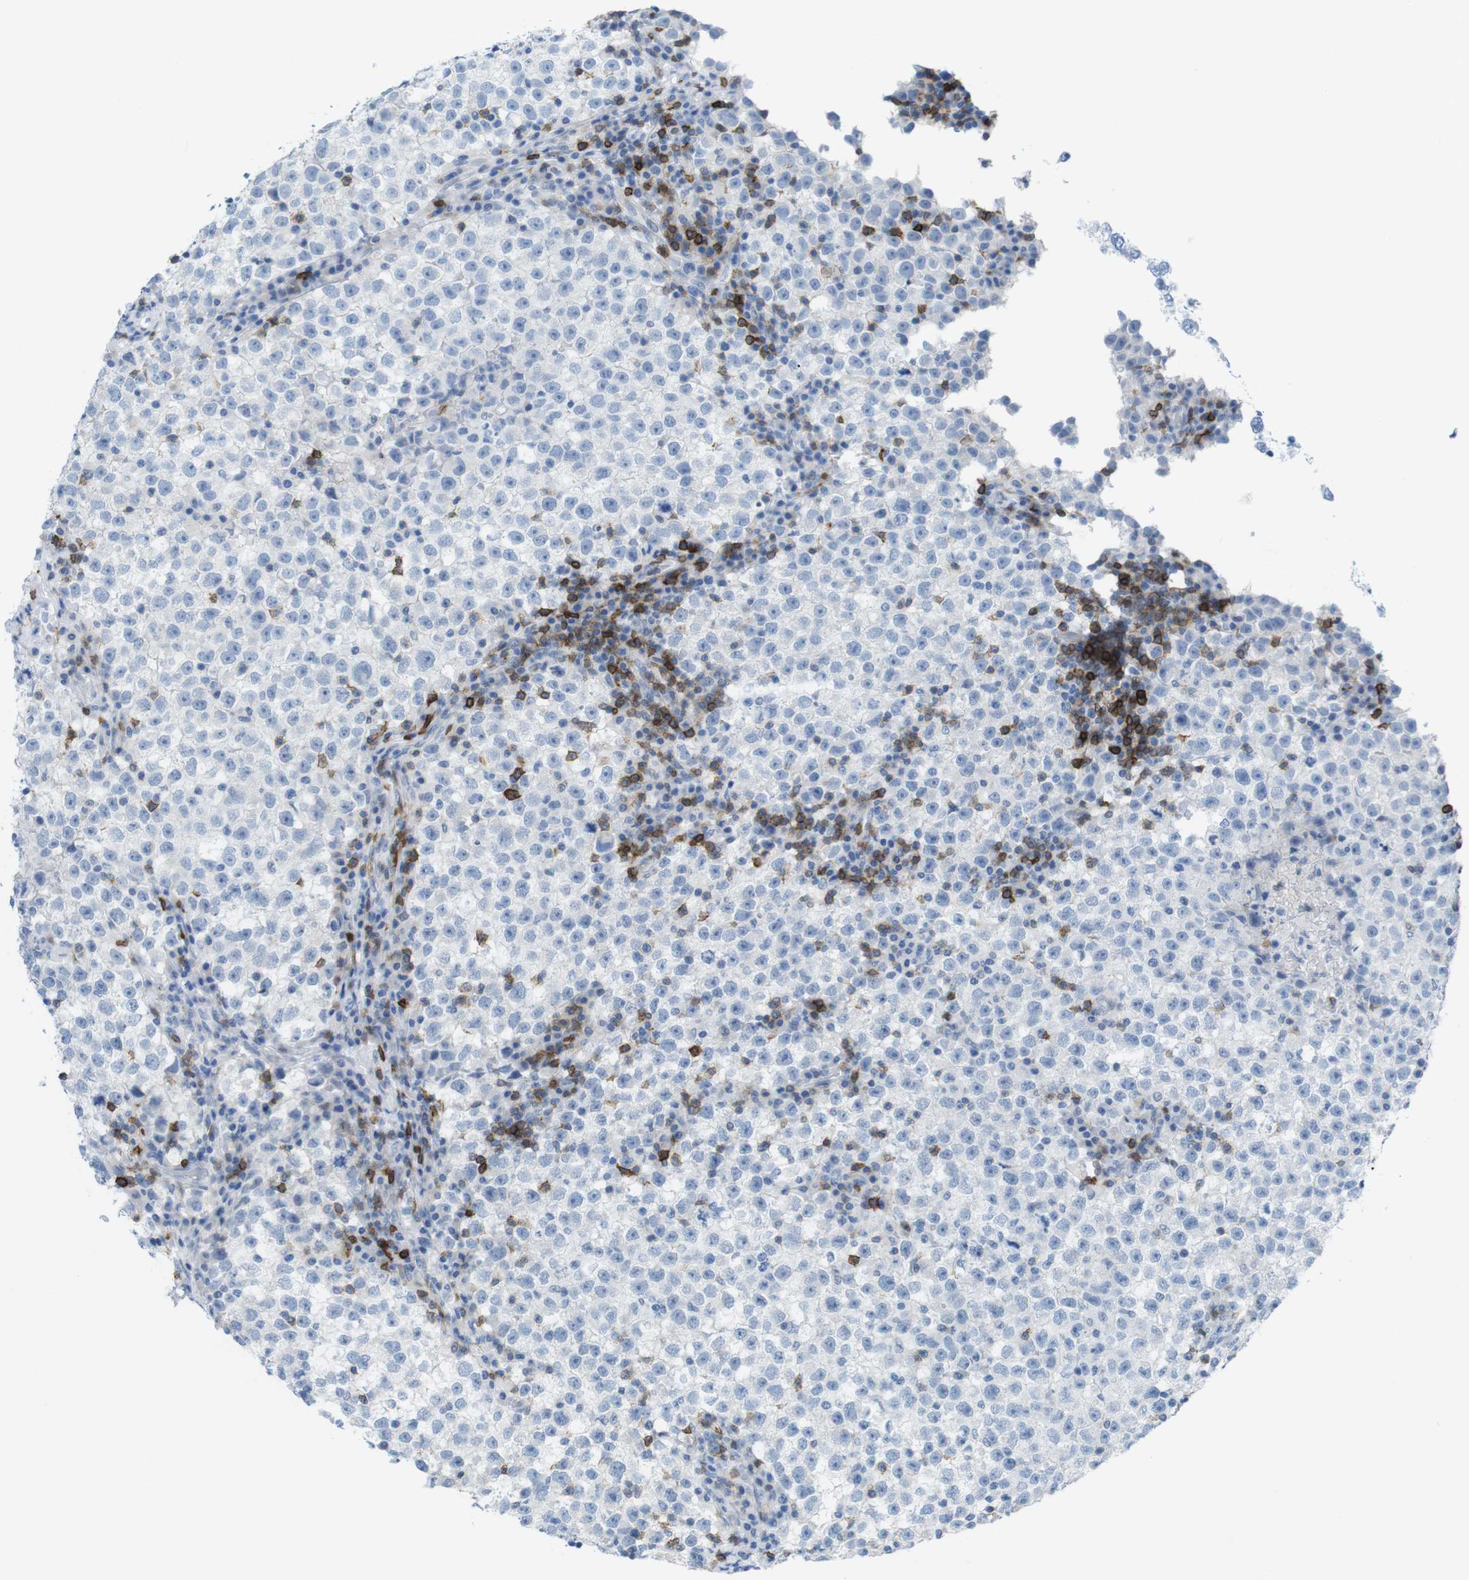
{"staining": {"intensity": "negative", "quantity": "none", "location": "none"}, "tissue": "testis cancer", "cell_type": "Tumor cells", "image_type": "cancer", "snomed": [{"axis": "morphology", "description": "Seminoma, NOS"}, {"axis": "topography", "description": "Testis"}], "caption": "Immunohistochemical staining of human seminoma (testis) demonstrates no significant expression in tumor cells.", "gene": "CD5", "patient": {"sex": "male", "age": 22}}